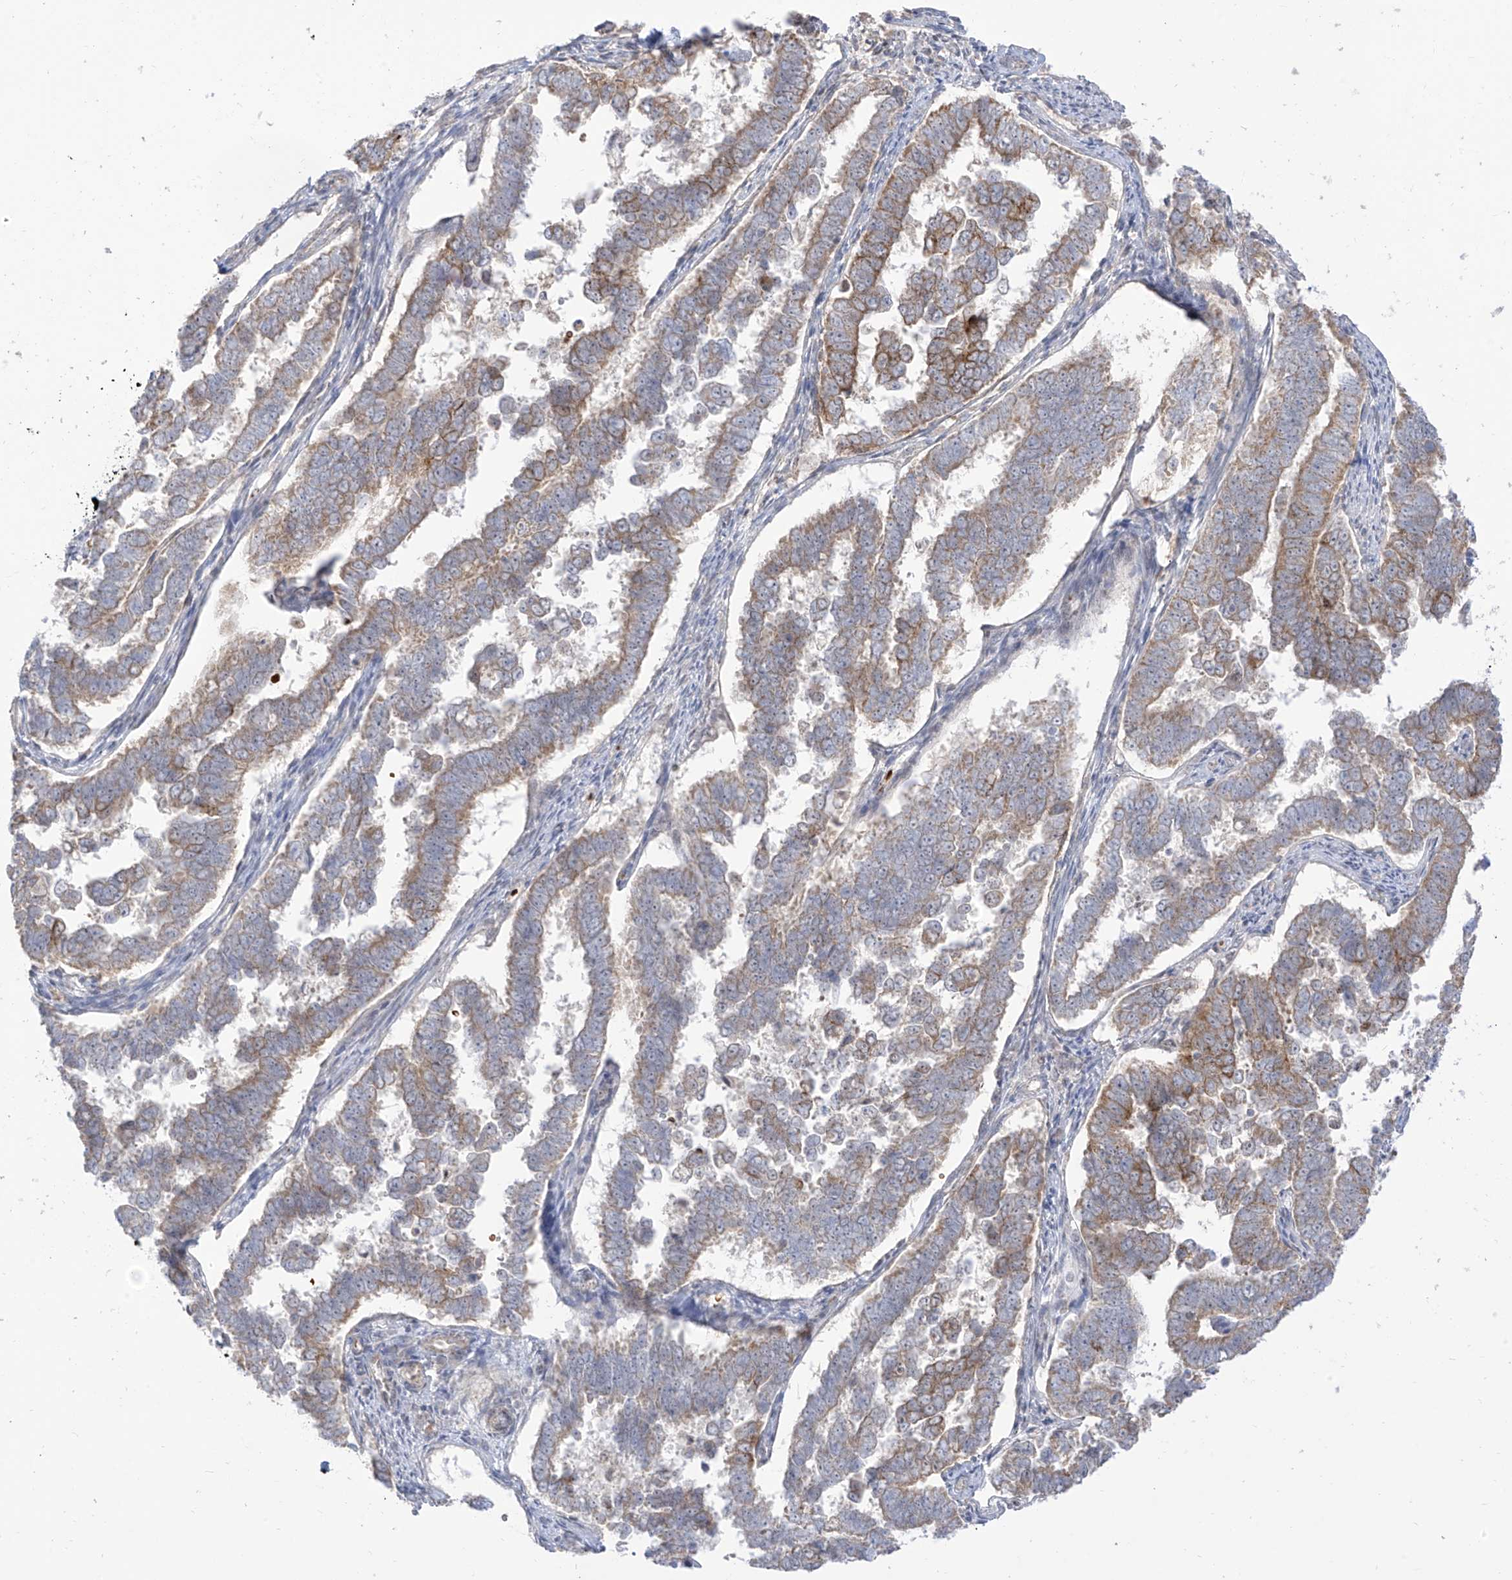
{"staining": {"intensity": "moderate", "quantity": "<25%", "location": "cytoplasmic/membranous"}, "tissue": "endometrial cancer", "cell_type": "Tumor cells", "image_type": "cancer", "snomed": [{"axis": "morphology", "description": "Adenocarcinoma, NOS"}, {"axis": "topography", "description": "Endometrium"}], "caption": "This histopathology image demonstrates endometrial adenocarcinoma stained with IHC to label a protein in brown. The cytoplasmic/membranous of tumor cells show moderate positivity for the protein. Nuclei are counter-stained blue.", "gene": "ARHGEF40", "patient": {"sex": "female", "age": 75}}